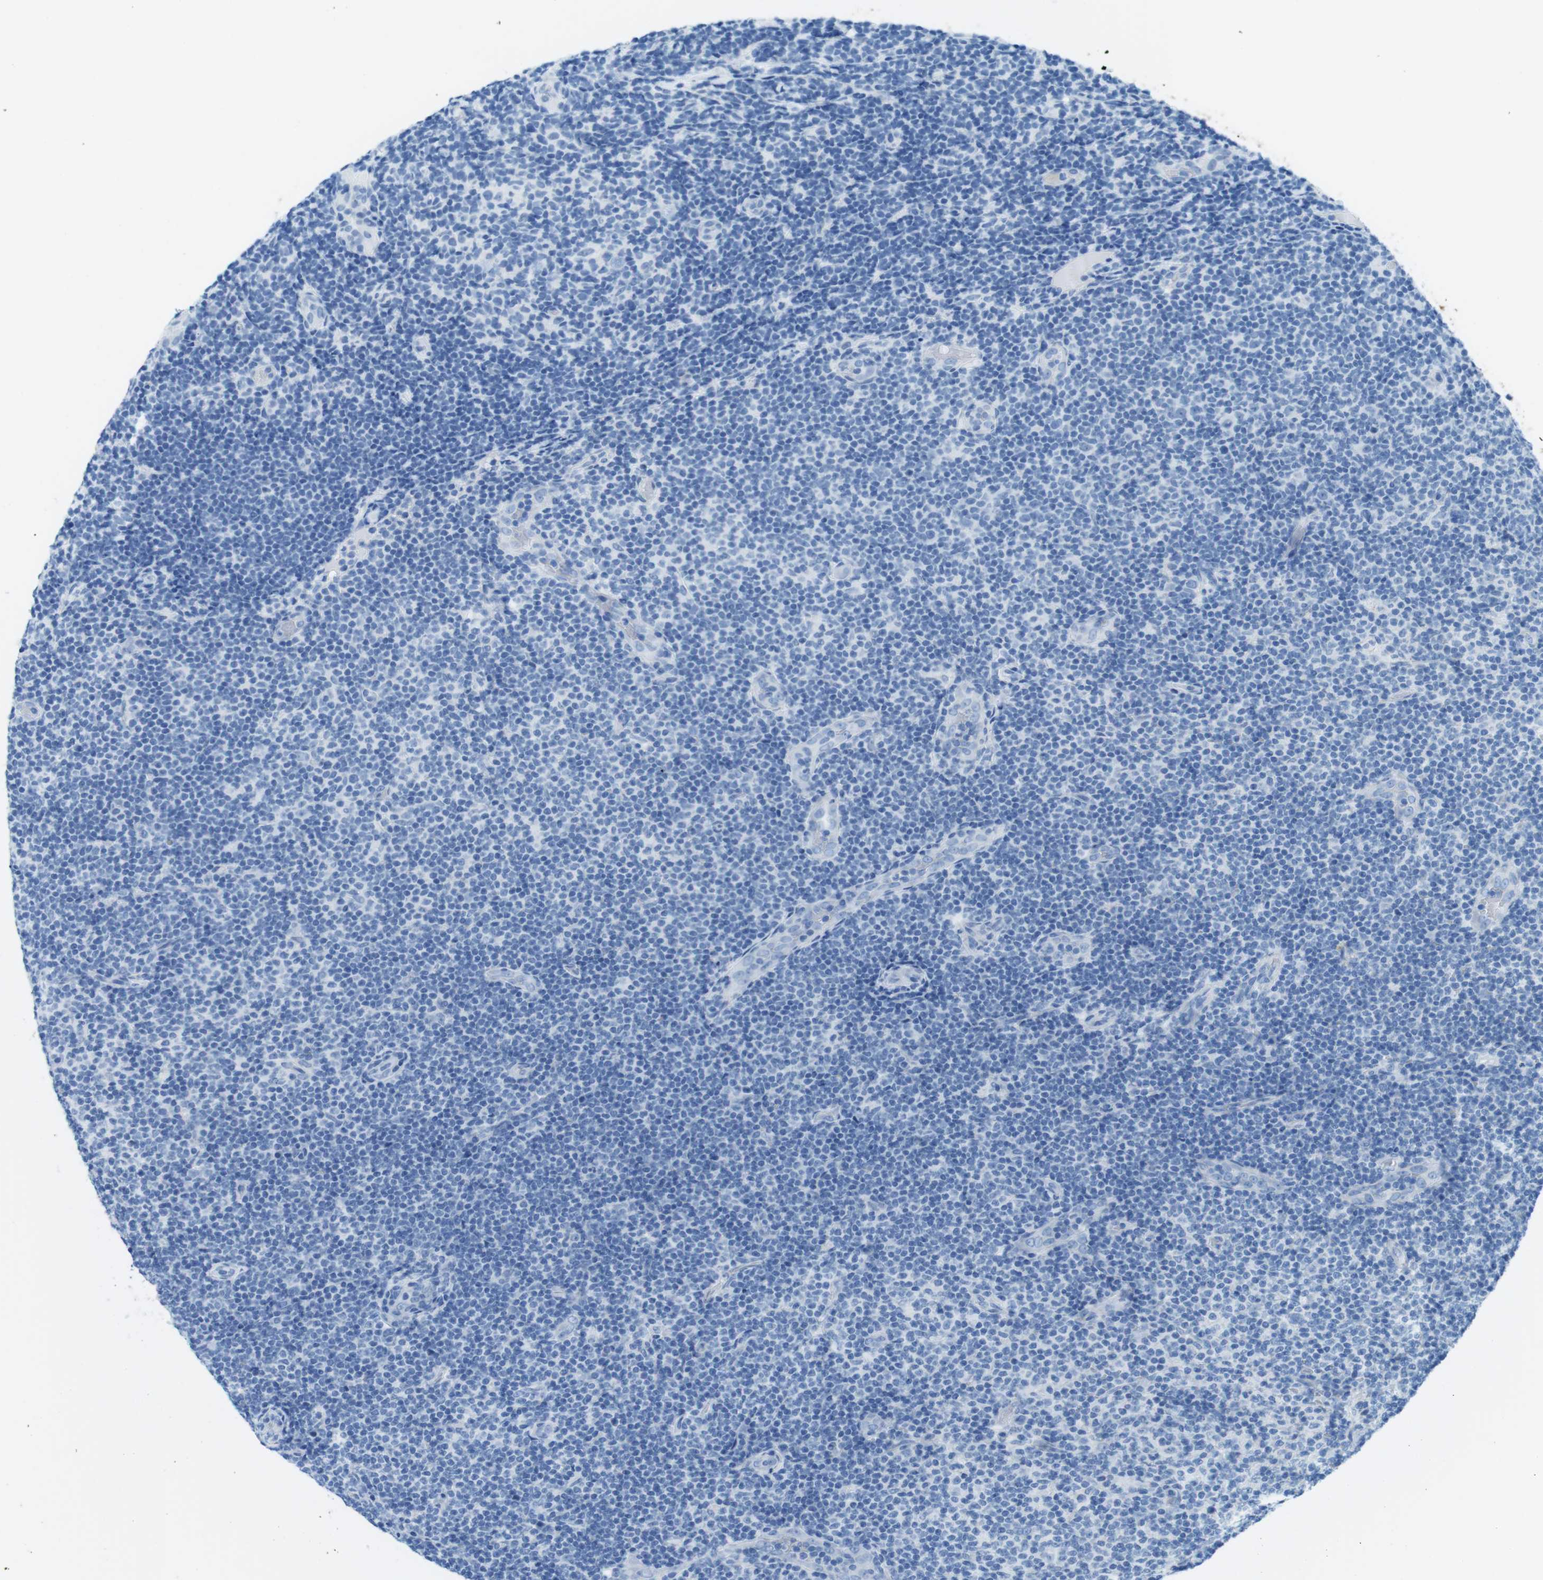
{"staining": {"intensity": "negative", "quantity": "none", "location": "none"}, "tissue": "lymphoma", "cell_type": "Tumor cells", "image_type": "cancer", "snomed": [{"axis": "morphology", "description": "Malignant lymphoma, non-Hodgkin's type, Low grade"}, {"axis": "topography", "description": "Lymph node"}], "caption": "The photomicrograph shows no staining of tumor cells in lymphoma. (DAB IHC visualized using brightfield microscopy, high magnification).", "gene": "GAP43", "patient": {"sex": "male", "age": 83}}